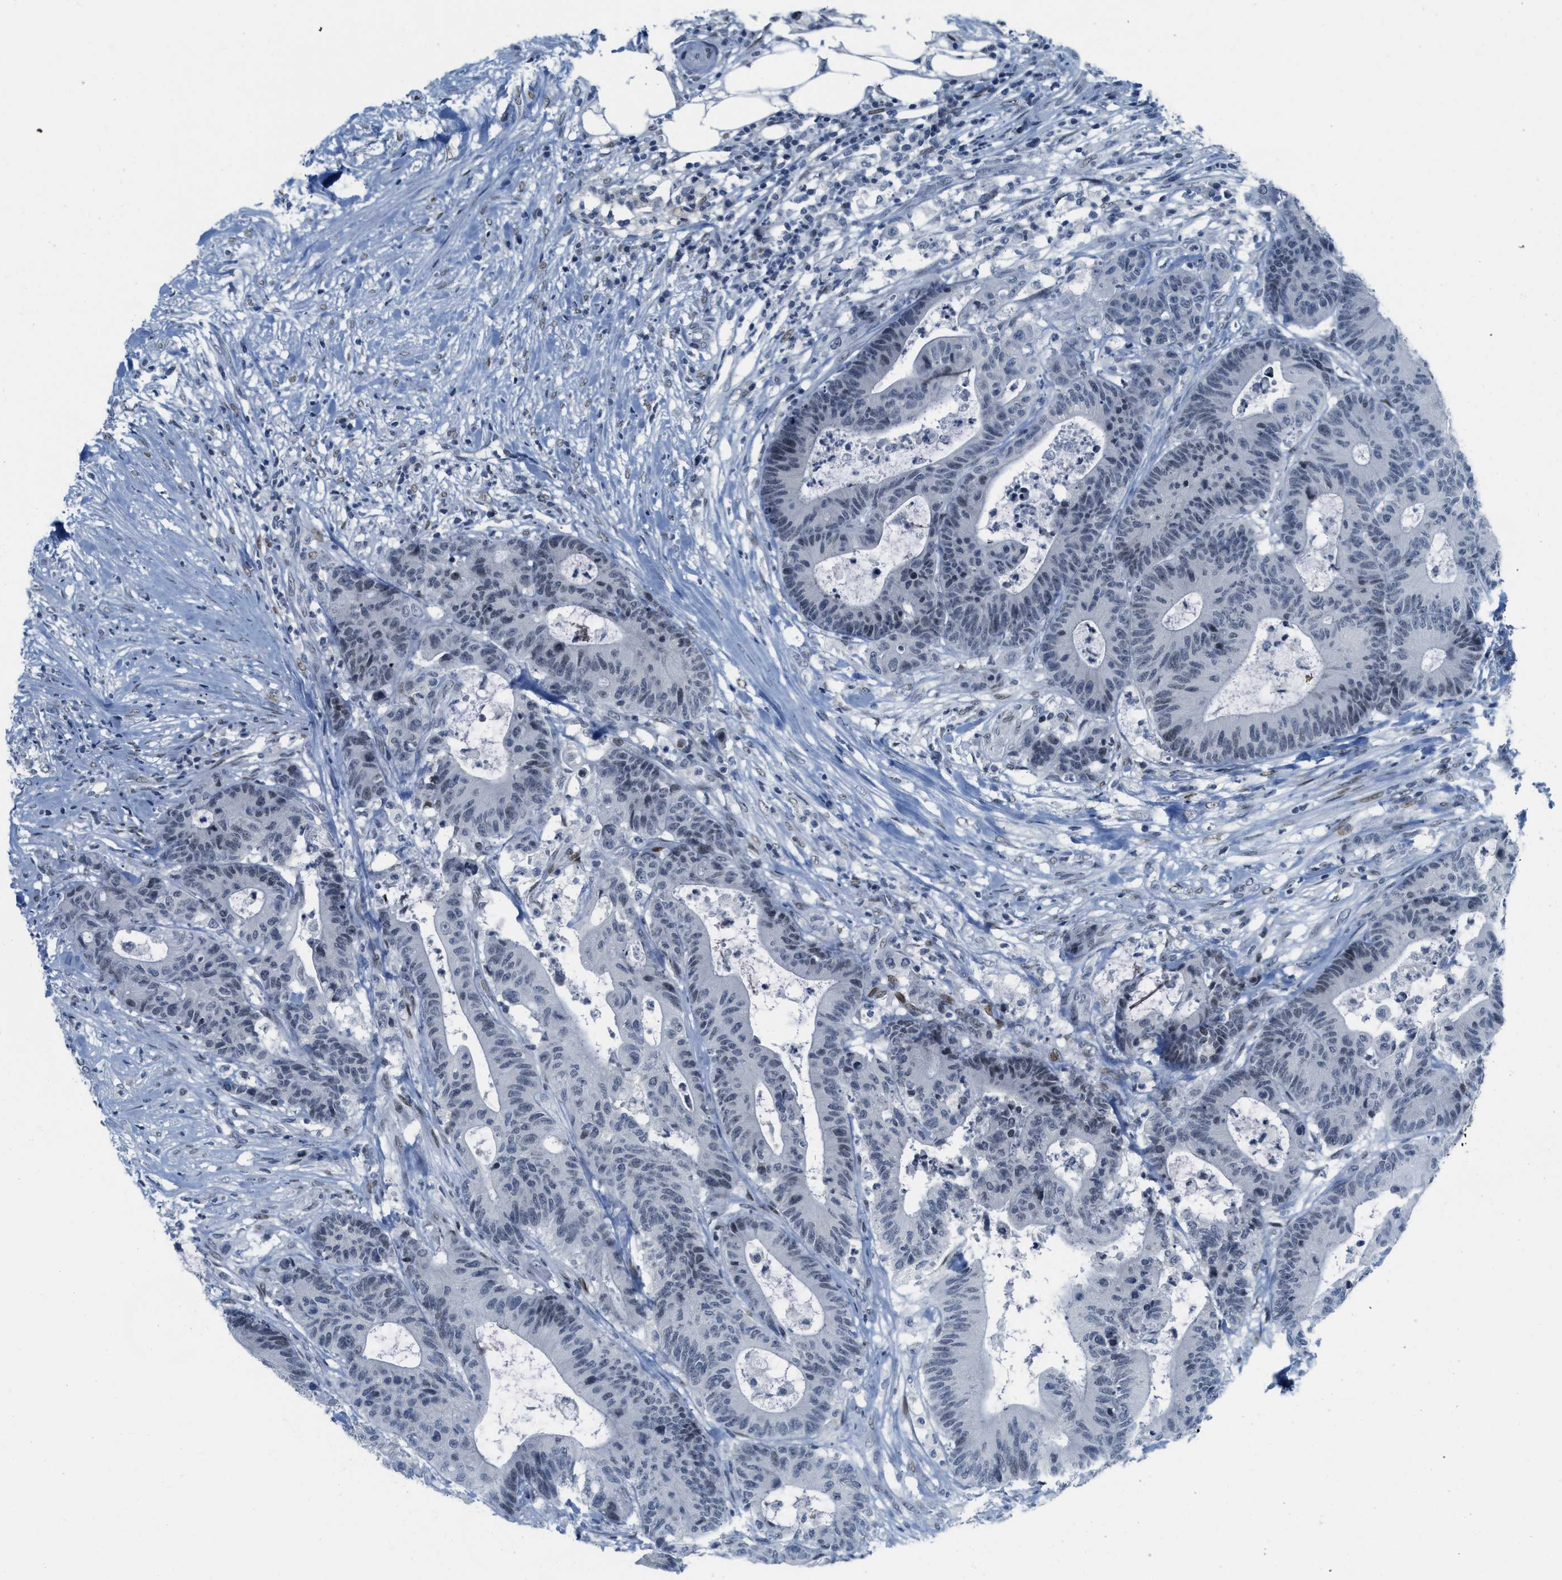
{"staining": {"intensity": "negative", "quantity": "none", "location": "none"}, "tissue": "colorectal cancer", "cell_type": "Tumor cells", "image_type": "cancer", "snomed": [{"axis": "morphology", "description": "Adenocarcinoma, NOS"}, {"axis": "topography", "description": "Colon"}], "caption": "Protein analysis of adenocarcinoma (colorectal) shows no significant expression in tumor cells.", "gene": "PBX1", "patient": {"sex": "female", "age": 84}}